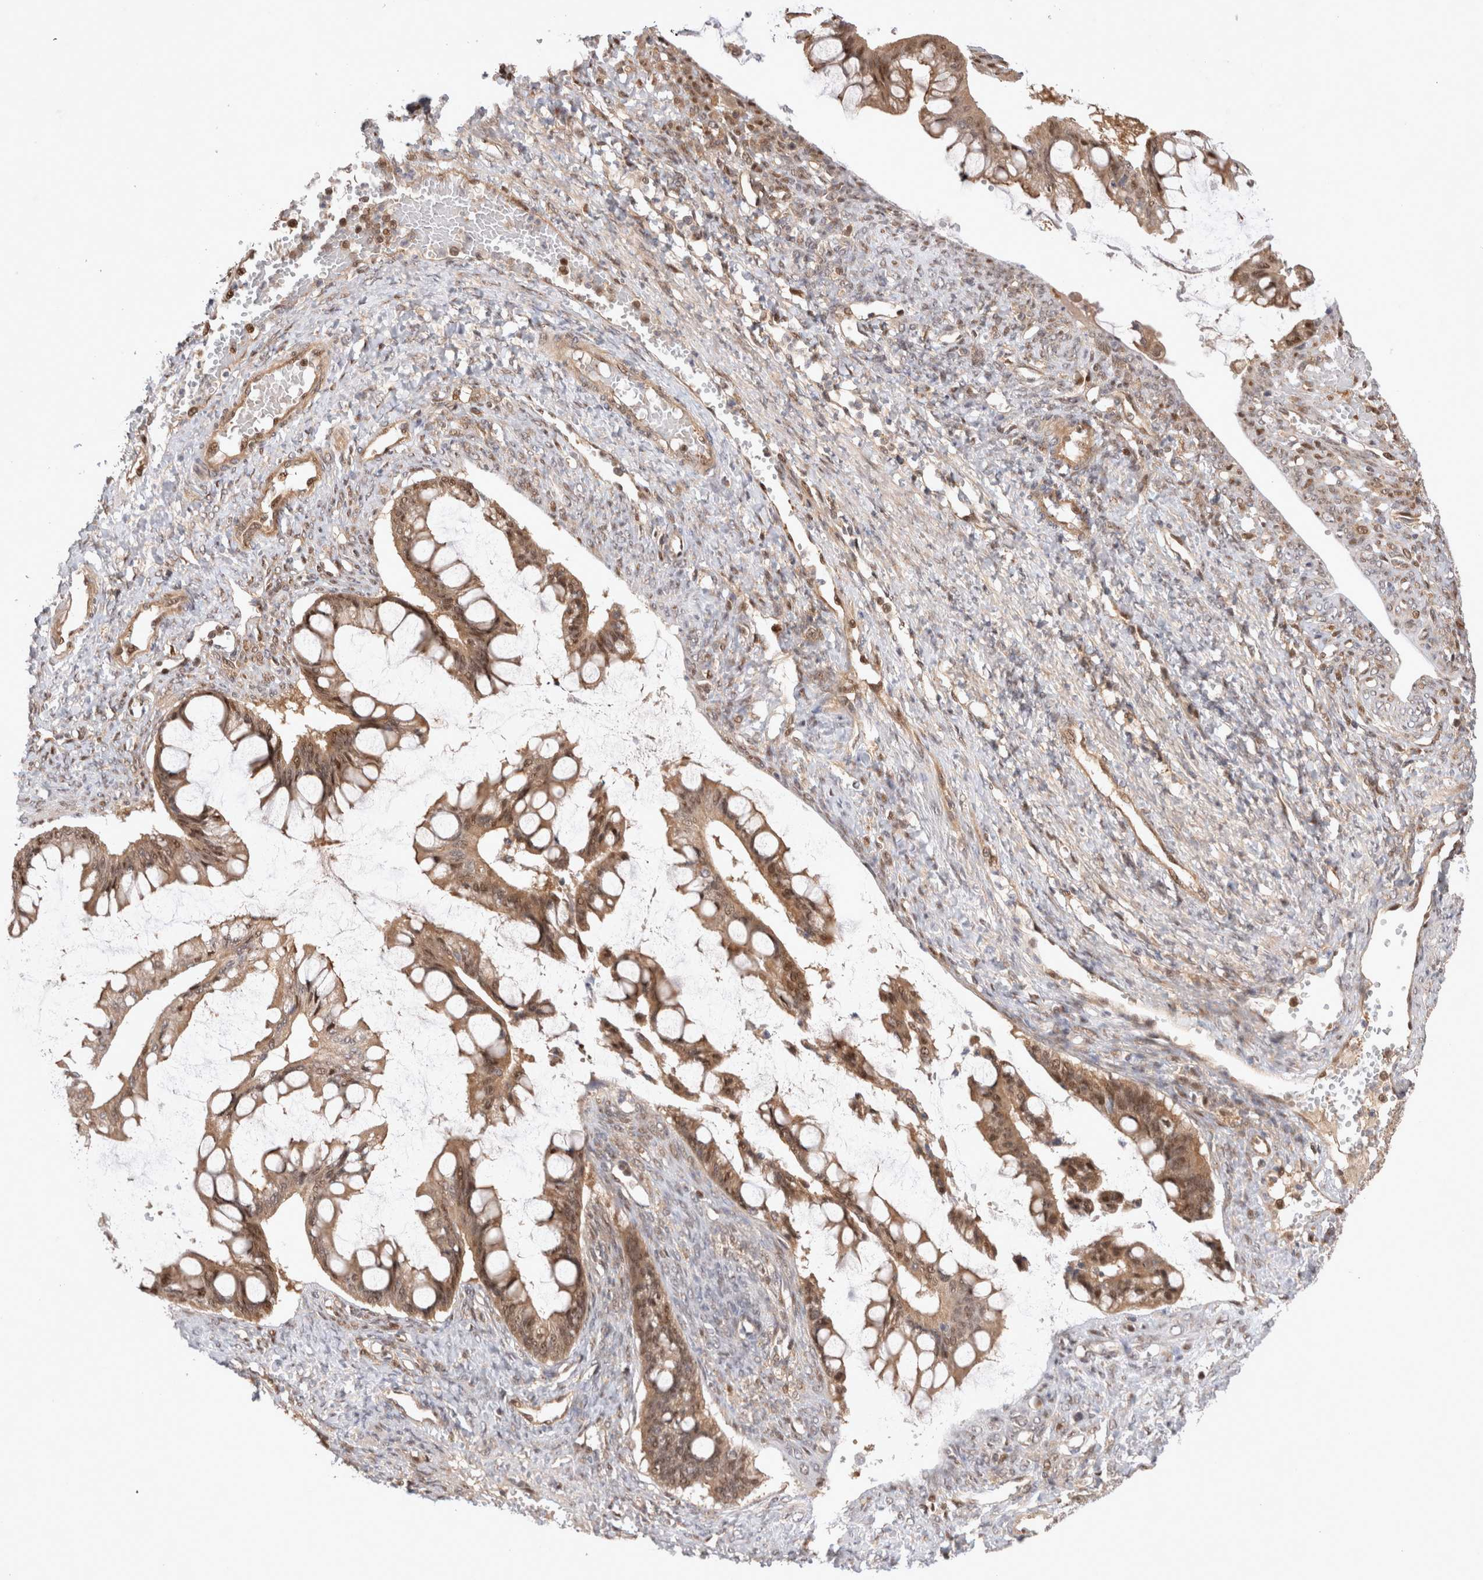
{"staining": {"intensity": "moderate", "quantity": ">75%", "location": "cytoplasmic/membranous,nuclear"}, "tissue": "ovarian cancer", "cell_type": "Tumor cells", "image_type": "cancer", "snomed": [{"axis": "morphology", "description": "Cystadenocarcinoma, mucinous, NOS"}, {"axis": "topography", "description": "Ovary"}], "caption": "Tumor cells display medium levels of moderate cytoplasmic/membranous and nuclear expression in about >75% of cells in human mucinous cystadenocarcinoma (ovarian).", "gene": "HTT", "patient": {"sex": "female", "age": 73}}